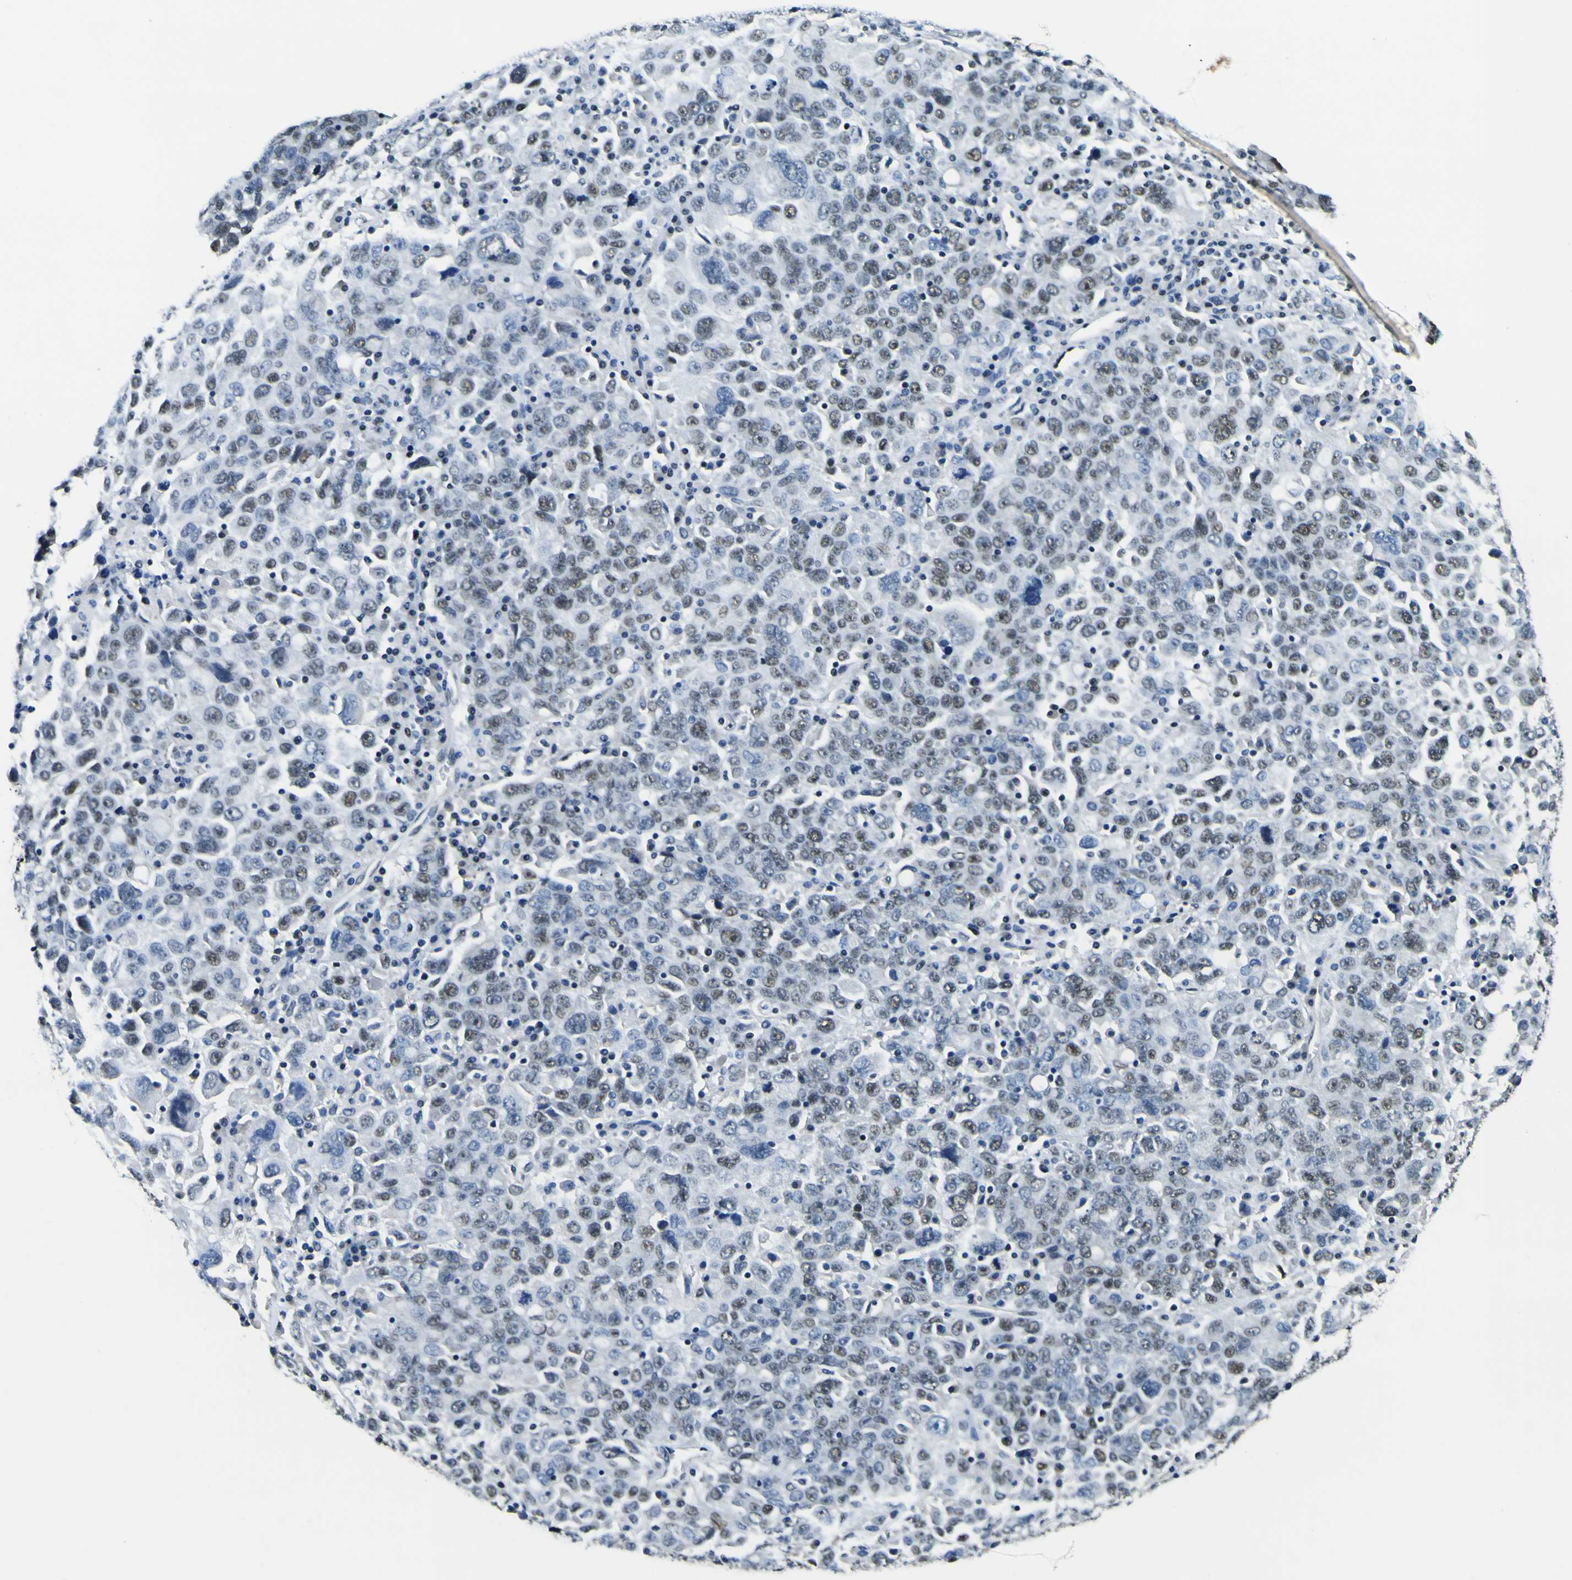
{"staining": {"intensity": "moderate", "quantity": ">75%", "location": "nuclear"}, "tissue": "ovarian cancer", "cell_type": "Tumor cells", "image_type": "cancer", "snomed": [{"axis": "morphology", "description": "Carcinoma, endometroid"}, {"axis": "topography", "description": "Ovary"}], "caption": "The photomicrograph reveals immunohistochemical staining of endometroid carcinoma (ovarian). There is moderate nuclear staining is seen in about >75% of tumor cells.", "gene": "SP1", "patient": {"sex": "female", "age": 62}}